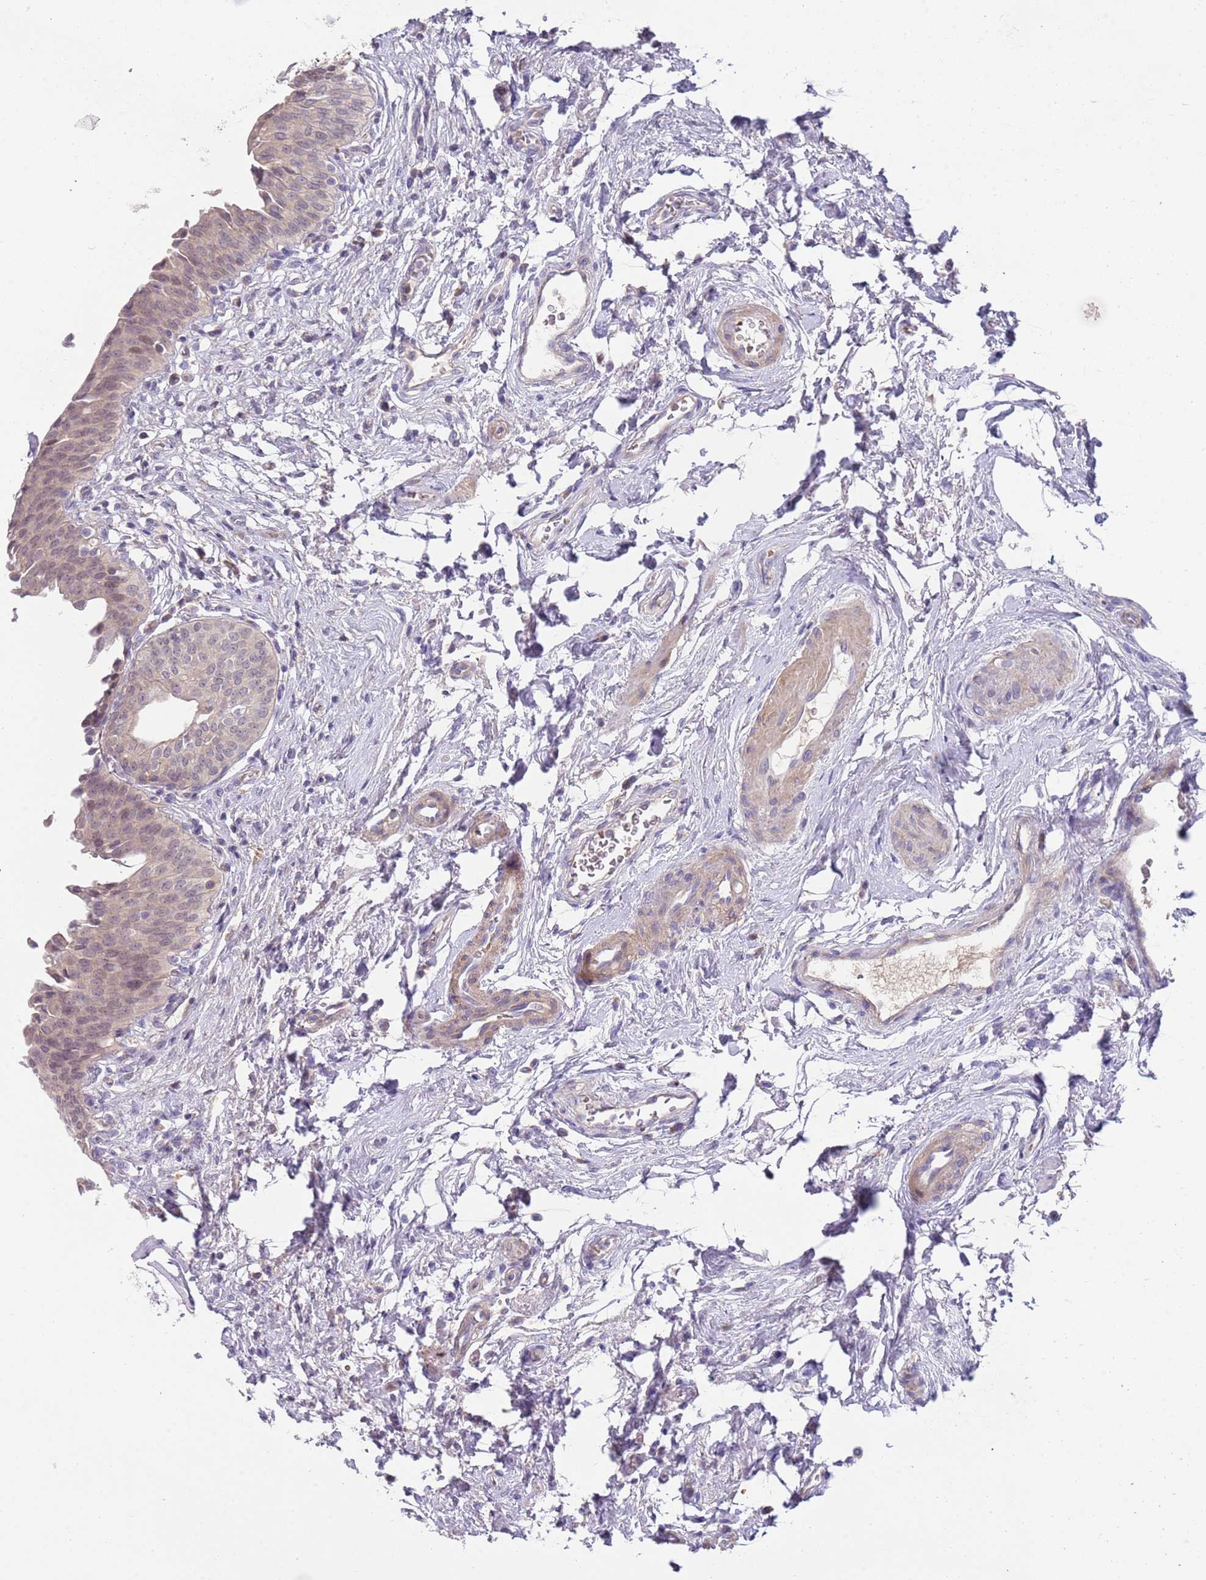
{"staining": {"intensity": "weak", "quantity": "25%-75%", "location": "cytoplasmic/membranous,nuclear"}, "tissue": "urinary bladder", "cell_type": "Urothelial cells", "image_type": "normal", "snomed": [{"axis": "morphology", "description": "Normal tissue, NOS"}, {"axis": "topography", "description": "Urinary bladder"}], "caption": "Immunohistochemical staining of normal urinary bladder exhibits low levels of weak cytoplasmic/membranous,nuclear expression in about 25%-75% of urothelial cells. The staining is performed using DAB brown chromogen to label protein expression. The nuclei are counter-stained blue using hematoxylin.", "gene": "PRAC1", "patient": {"sex": "male", "age": 83}}